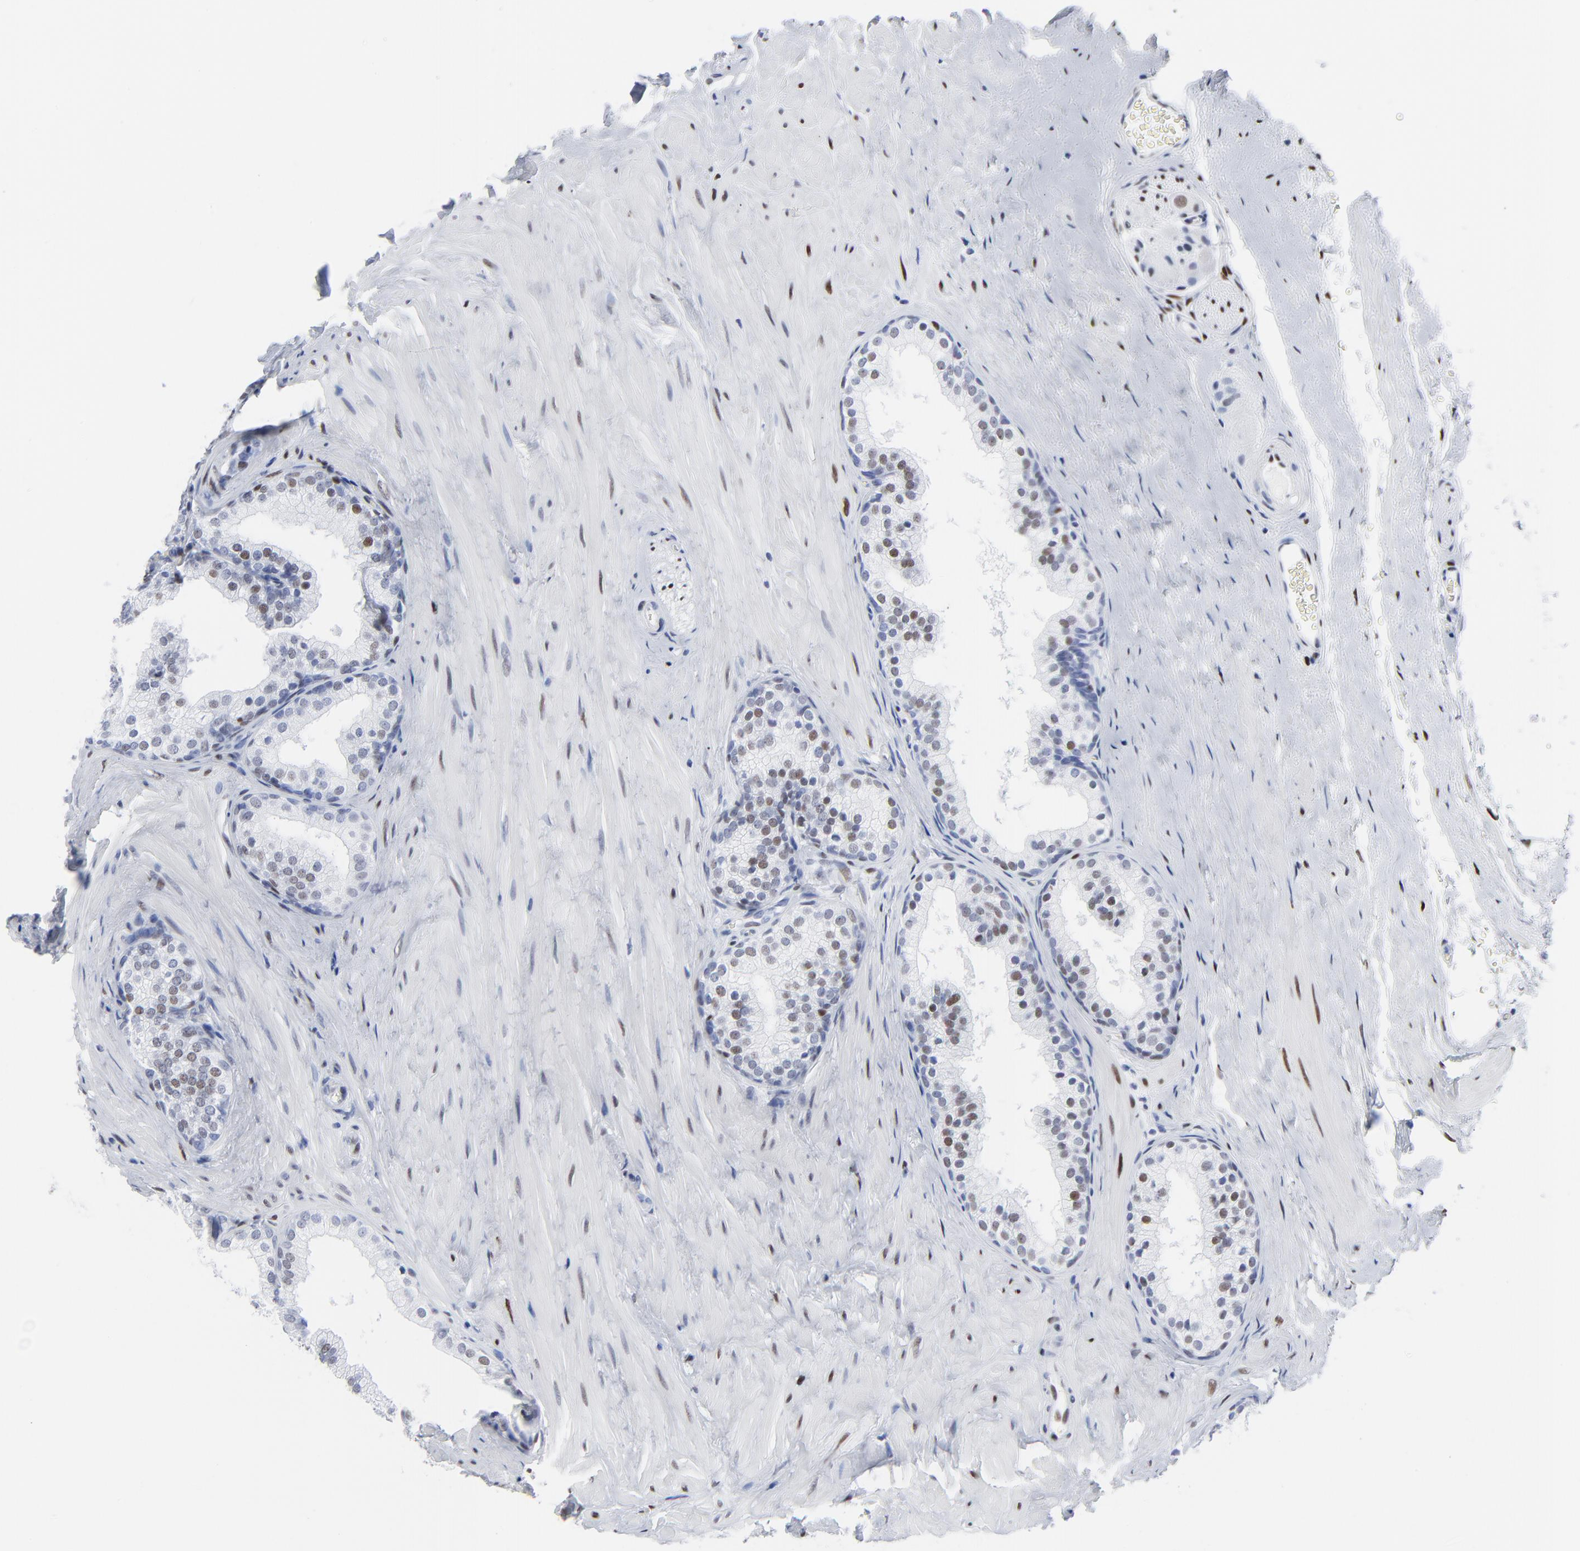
{"staining": {"intensity": "moderate", "quantity": "<25%", "location": "nuclear"}, "tissue": "prostate", "cell_type": "Glandular cells", "image_type": "normal", "snomed": [{"axis": "morphology", "description": "Normal tissue, NOS"}, {"axis": "topography", "description": "Prostate"}], "caption": "An image of prostate stained for a protein reveals moderate nuclear brown staining in glandular cells. The staining was performed using DAB, with brown indicating positive protein expression. Nuclei are stained blue with hematoxylin.", "gene": "JUN", "patient": {"sex": "male", "age": 60}}